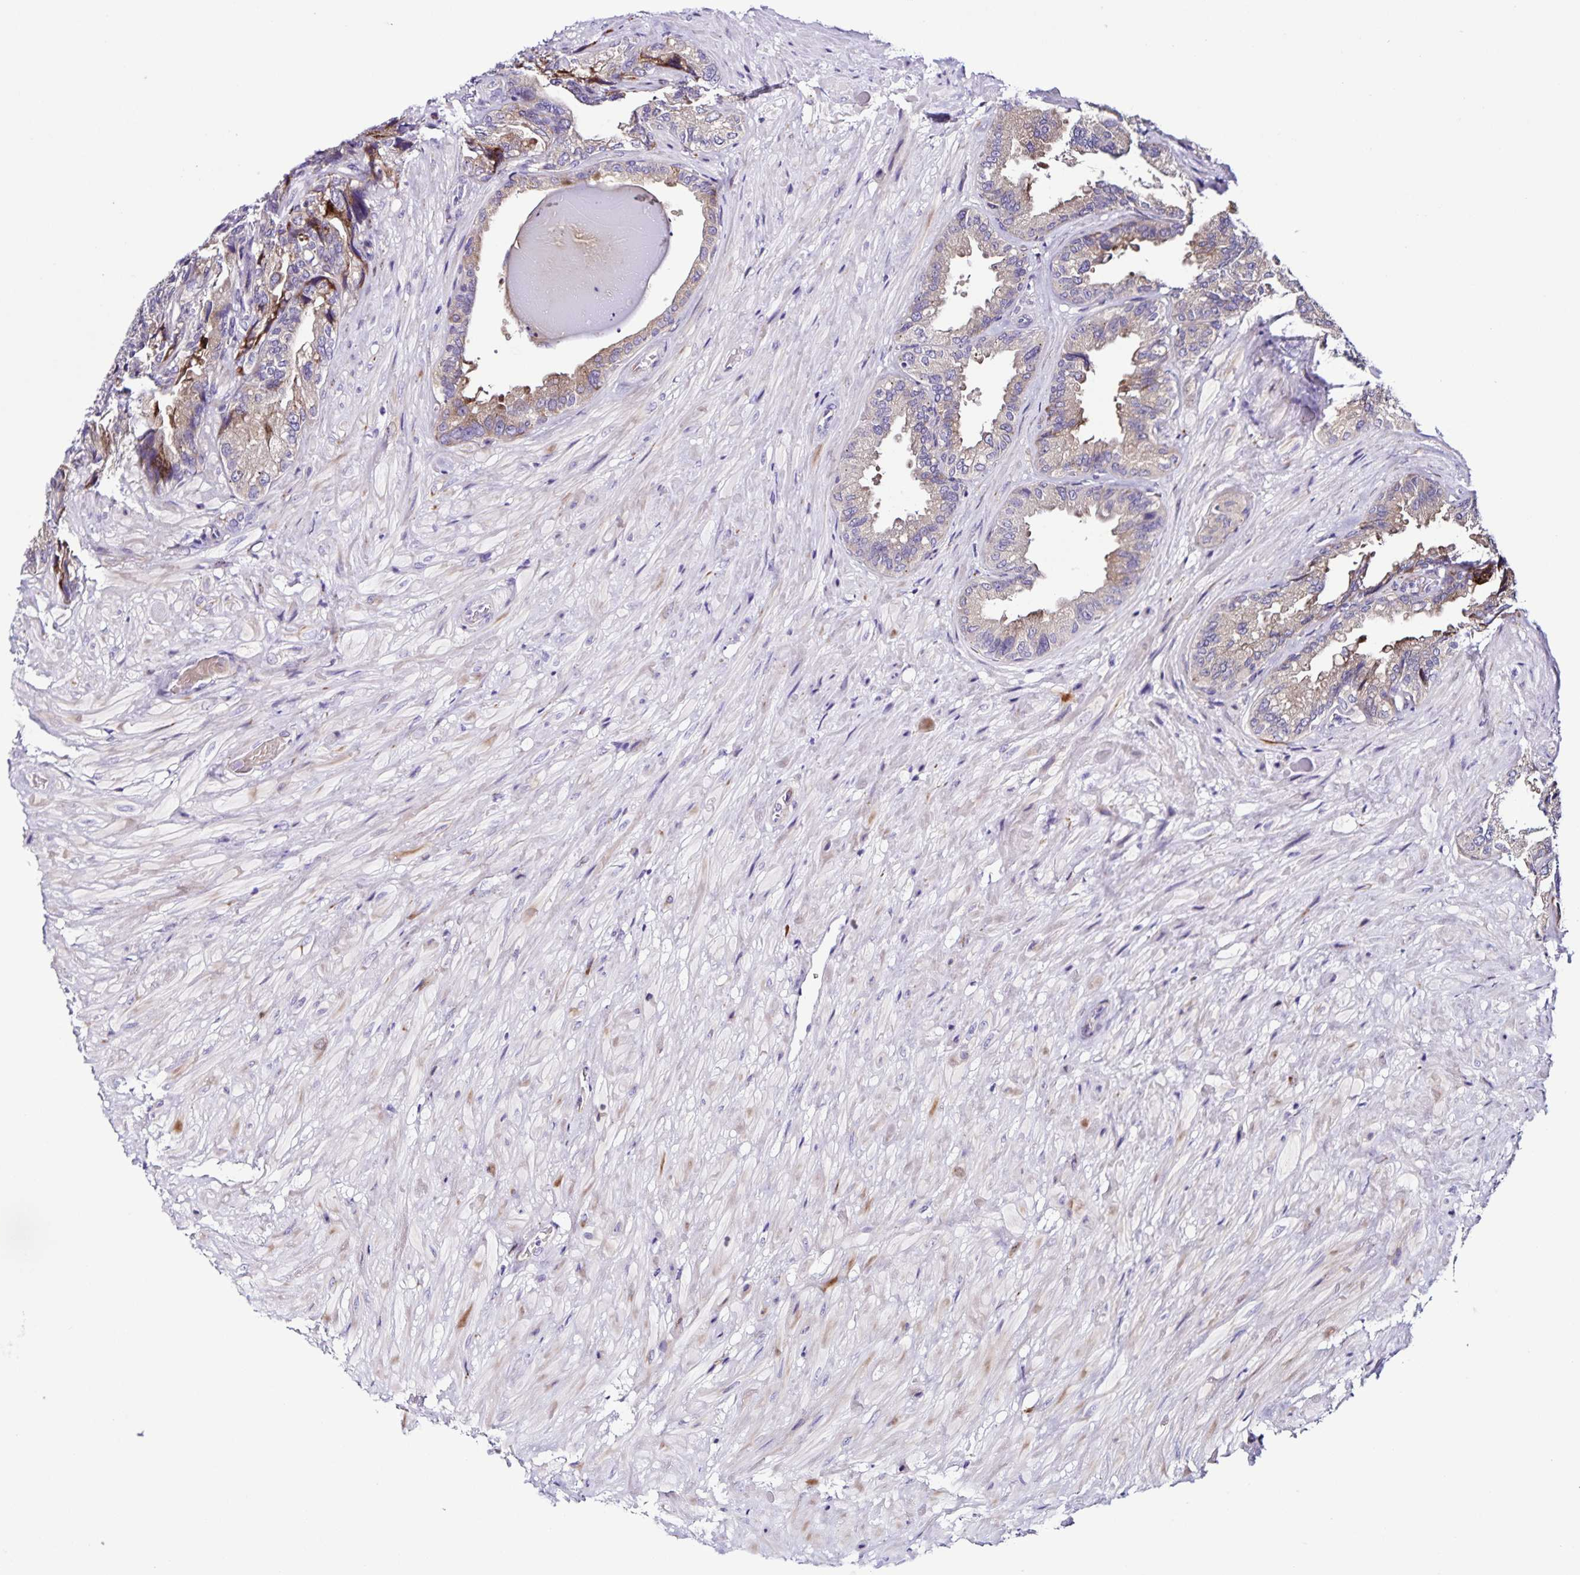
{"staining": {"intensity": "moderate", "quantity": "25%-75%", "location": "cytoplasmic/membranous"}, "tissue": "seminal vesicle", "cell_type": "Glandular cells", "image_type": "normal", "snomed": [{"axis": "morphology", "description": "Normal tissue, NOS"}, {"axis": "topography", "description": "Seminal veicle"}], "caption": "Immunohistochemical staining of benign human seminal vesicle shows medium levels of moderate cytoplasmic/membranous positivity in about 25%-75% of glandular cells.", "gene": "OSBPL5", "patient": {"sex": "male", "age": 68}}